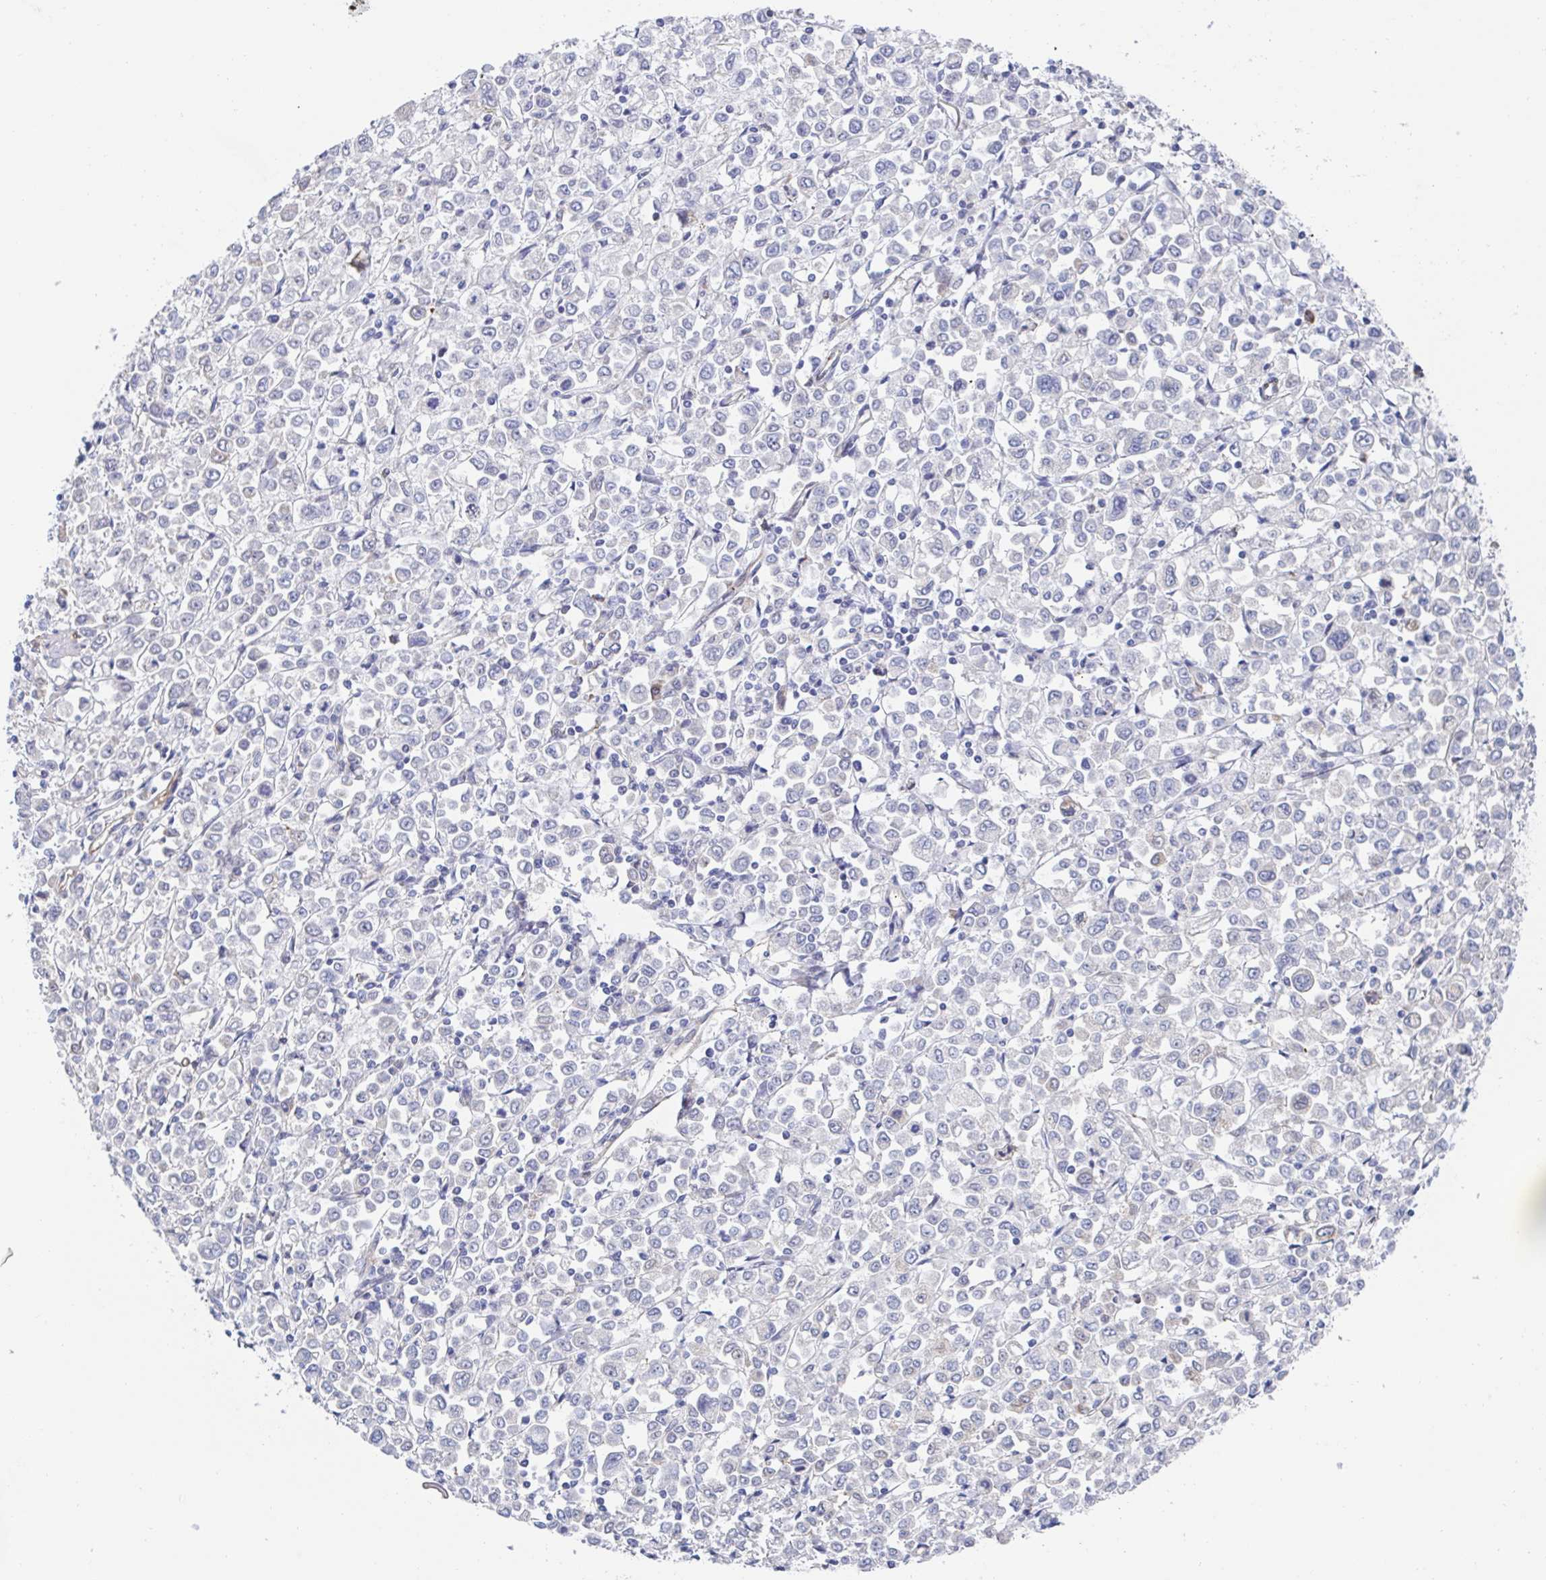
{"staining": {"intensity": "negative", "quantity": "none", "location": "none"}, "tissue": "stomach cancer", "cell_type": "Tumor cells", "image_type": "cancer", "snomed": [{"axis": "morphology", "description": "Adenocarcinoma, NOS"}, {"axis": "topography", "description": "Stomach, upper"}], "caption": "IHC micrograph of neoplastic tissue: human stomach cancer (adenocarcinoma) stained with DAB shows no significant protein positivity in tumor cells.", "gene": "KLC3", "patient": {"sex": "male", "age": 70}}